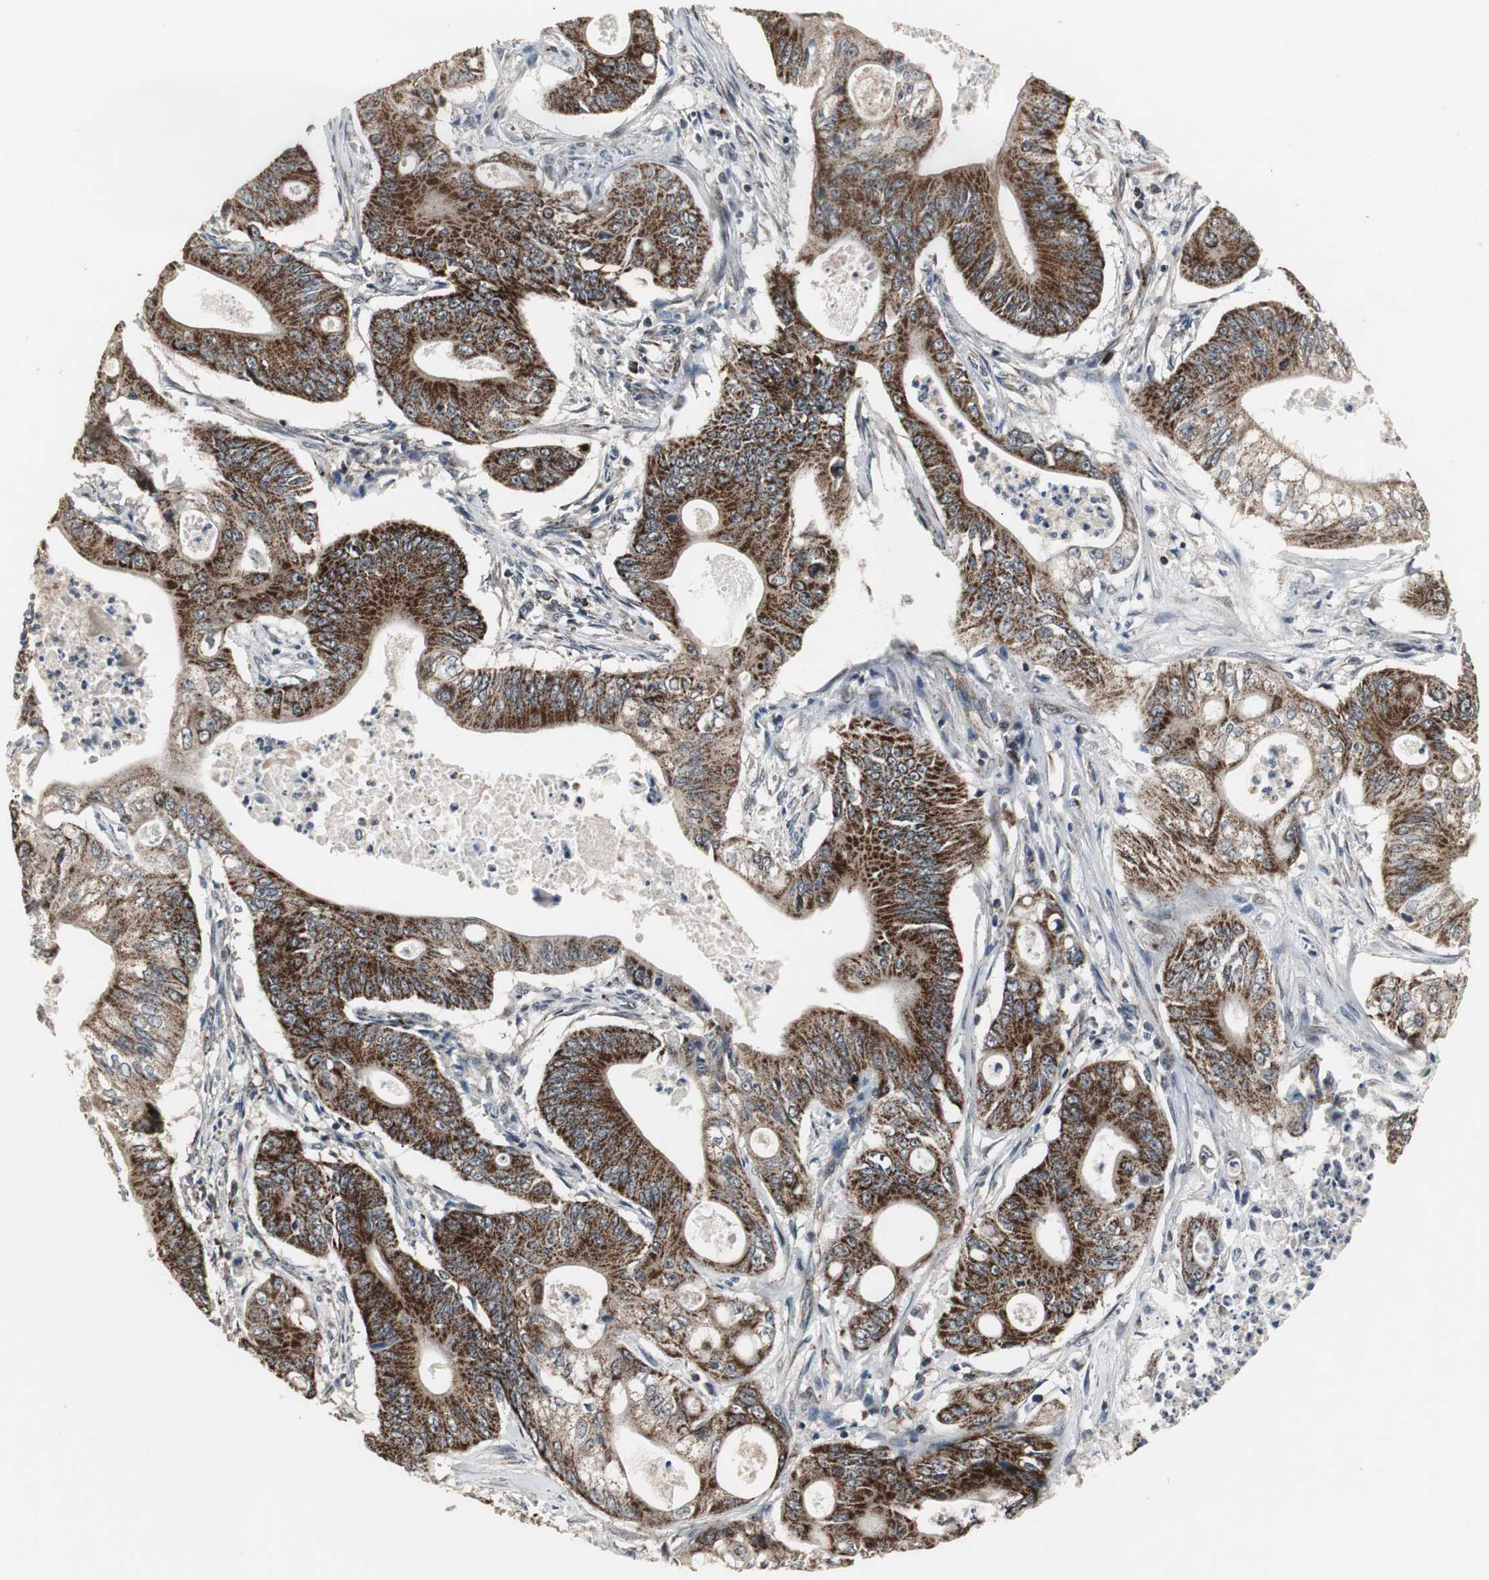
{"staining": {"intensity": "strong", "quantity": ">75%", "location": "cytoplasmic/membranous"}, "tissue": "pancreatic cancer", "cell_type": "Tumor cells", "image_type": "cancer", "snomed": [{"axis": "morphology", "description": "Normal tissue, NOS"}, {"axis": "topography", "description": "Lymph node"}], "caption": "Tumor cells reveal high levels of strong cytoplasmic/membranous positivity in approximately >75% of cells in human pancreatic cancer.", "gene": "MRPL40", "patient": {"sex": "male", "age": 62}}